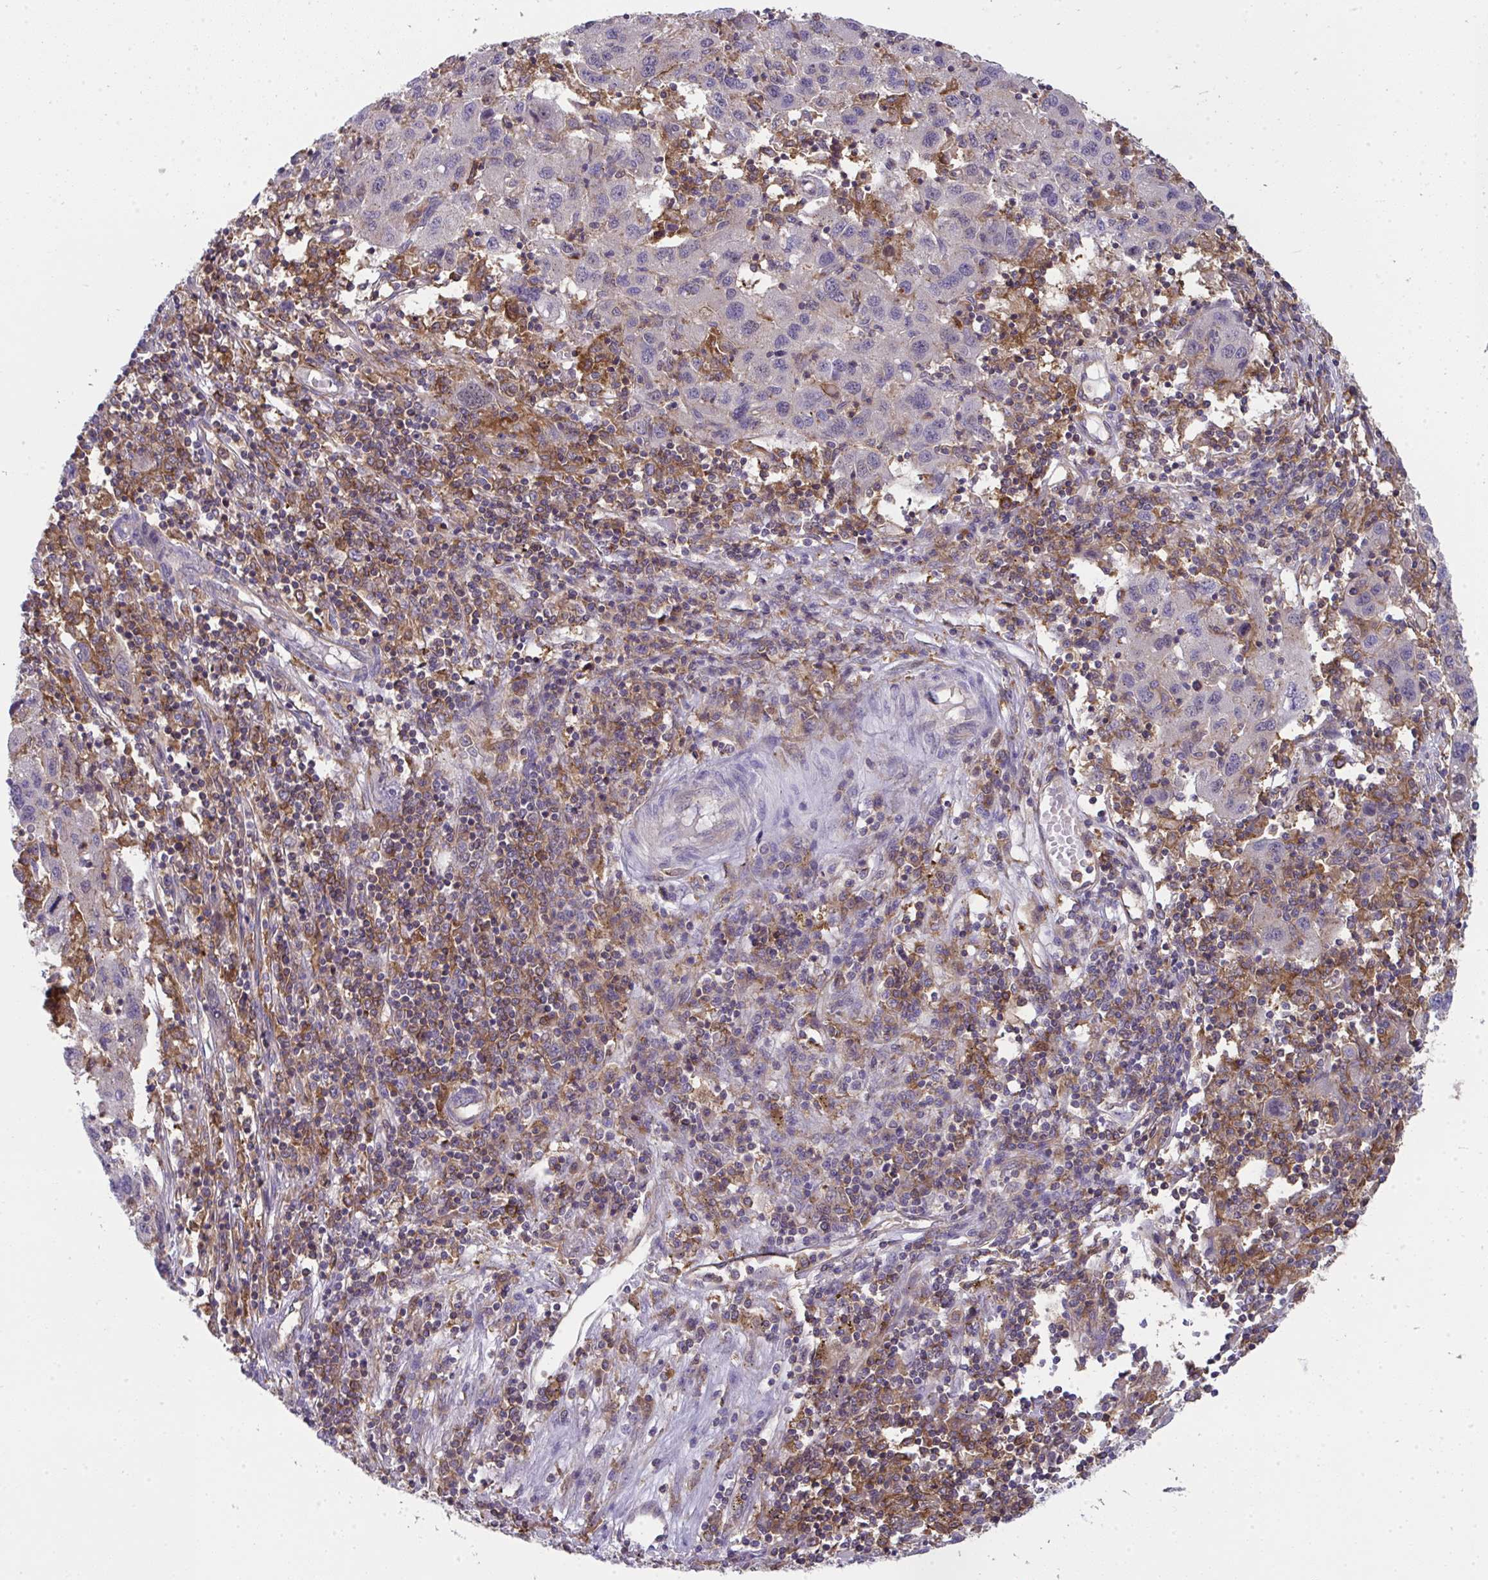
{"staining": {"intensity": "negative", "quantity": "none", "location": "none"}, "tissue": "liver cancer", "cell_type": "Tumor cells", "image_type": "cancer", "snomed": [{"axis": "morphology", "description": "Carcinoma, Hepatocellular, NOS"}, {"axis": "topography", "description": "Liver"}], "caption": "This is a histopathology image of IHC staining of hepatocellular carcinoma (liver), which shows no expression in tumor cells. (IHC, brightfield microscopy, high magnification).", "gene": "ALDH16A1", "patient": {"sex": "female", "age": 77}}